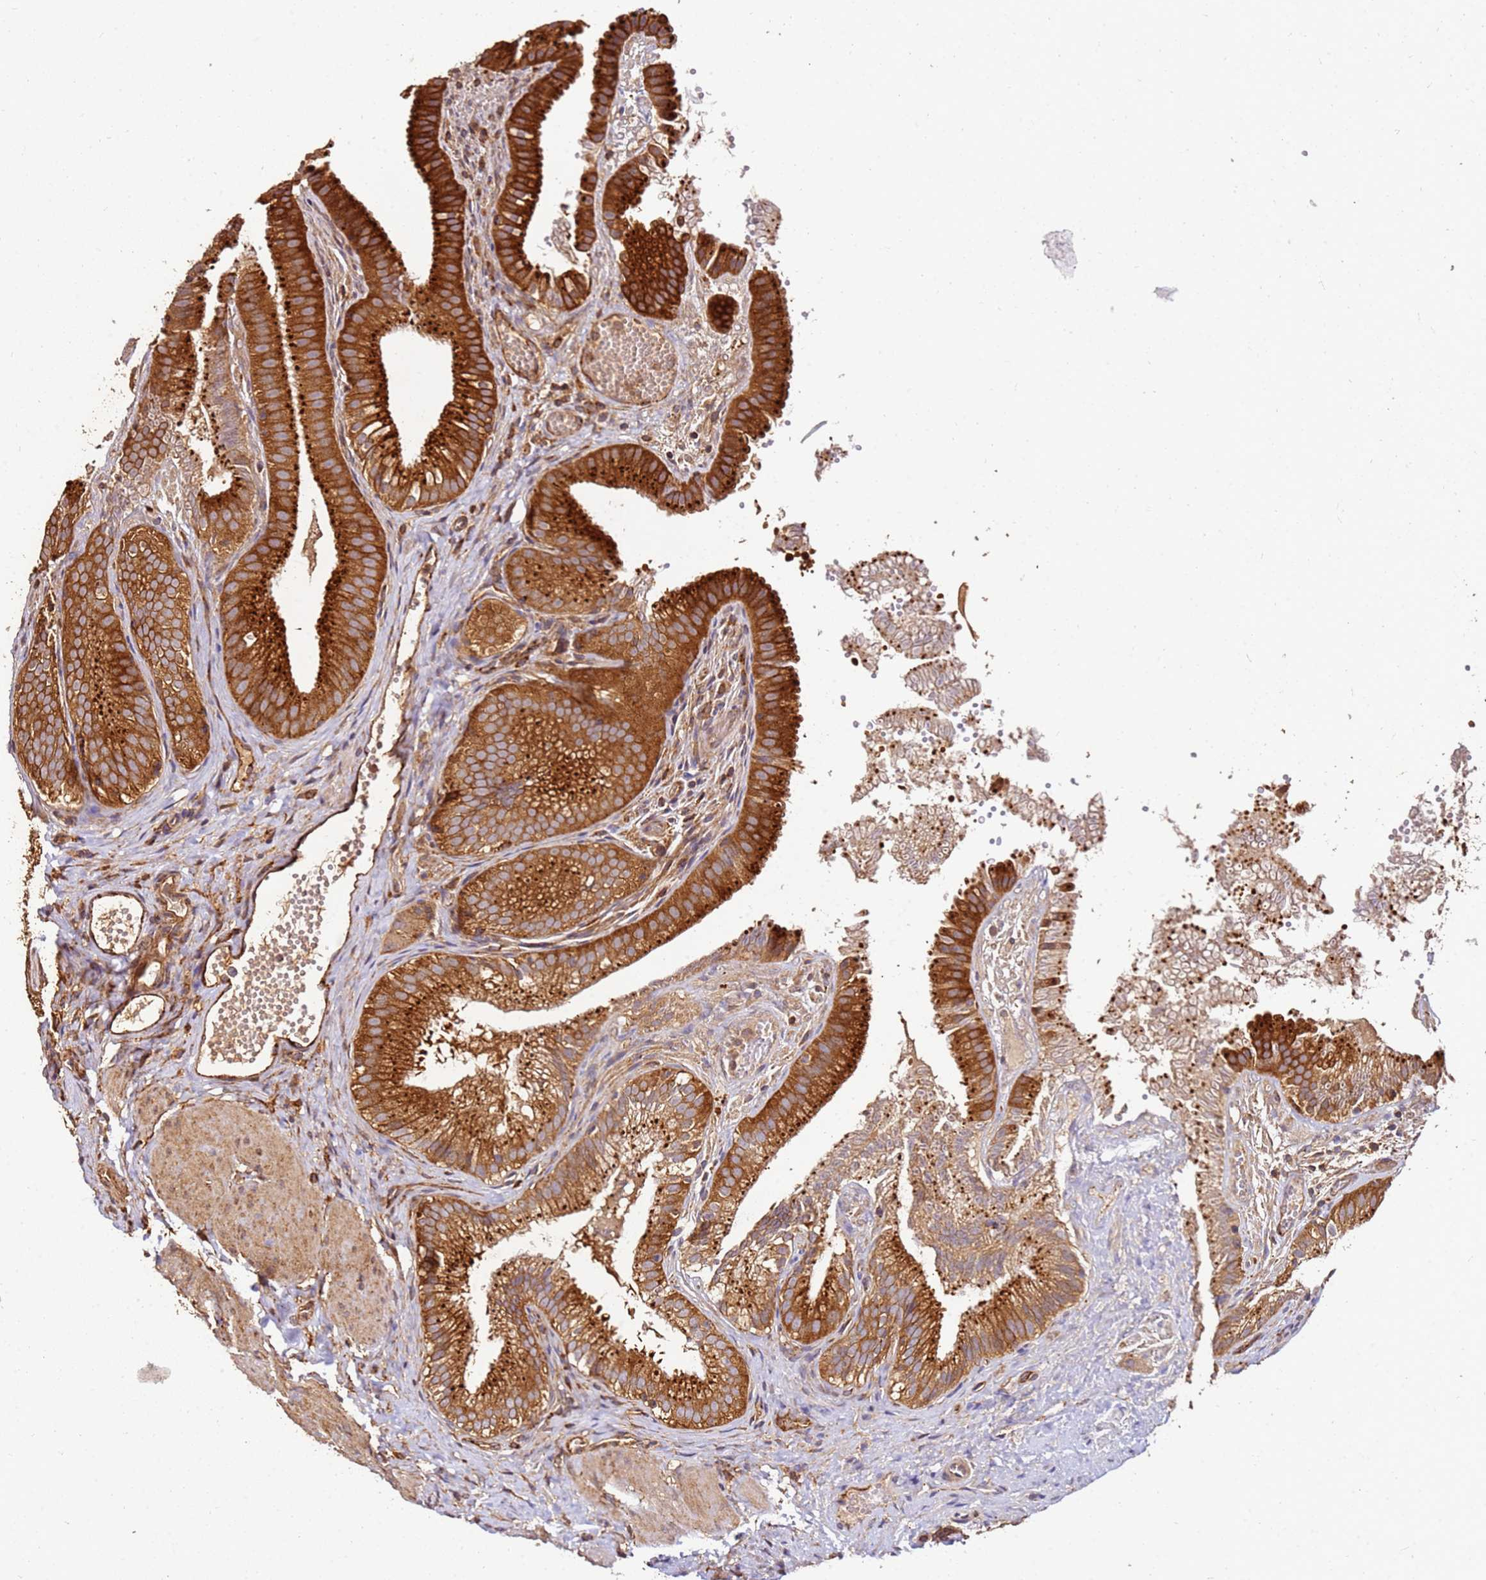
{"staining": {"intensity": "strong", "quantity": ">75%", "location": "cytoplasmic/membranous"}, "tissue": "gallbladder", "cell_type": "Glandular cells", "image_type": "normal", "snomed": [{"axis": "morphology", "description": "Normal tissue, NOS"}, {"axis": "topography", "description": "Gallbladder"}], "caption": "An image of gallbladder stained for a protein reveals strong cytoplasmic/membranous brown staining in glandular cells. The protein of interest is shown in brown color, while the nuclei are stained blue.", "gene": "DVL3", "patient": {"sex": "female", "age": 30}}